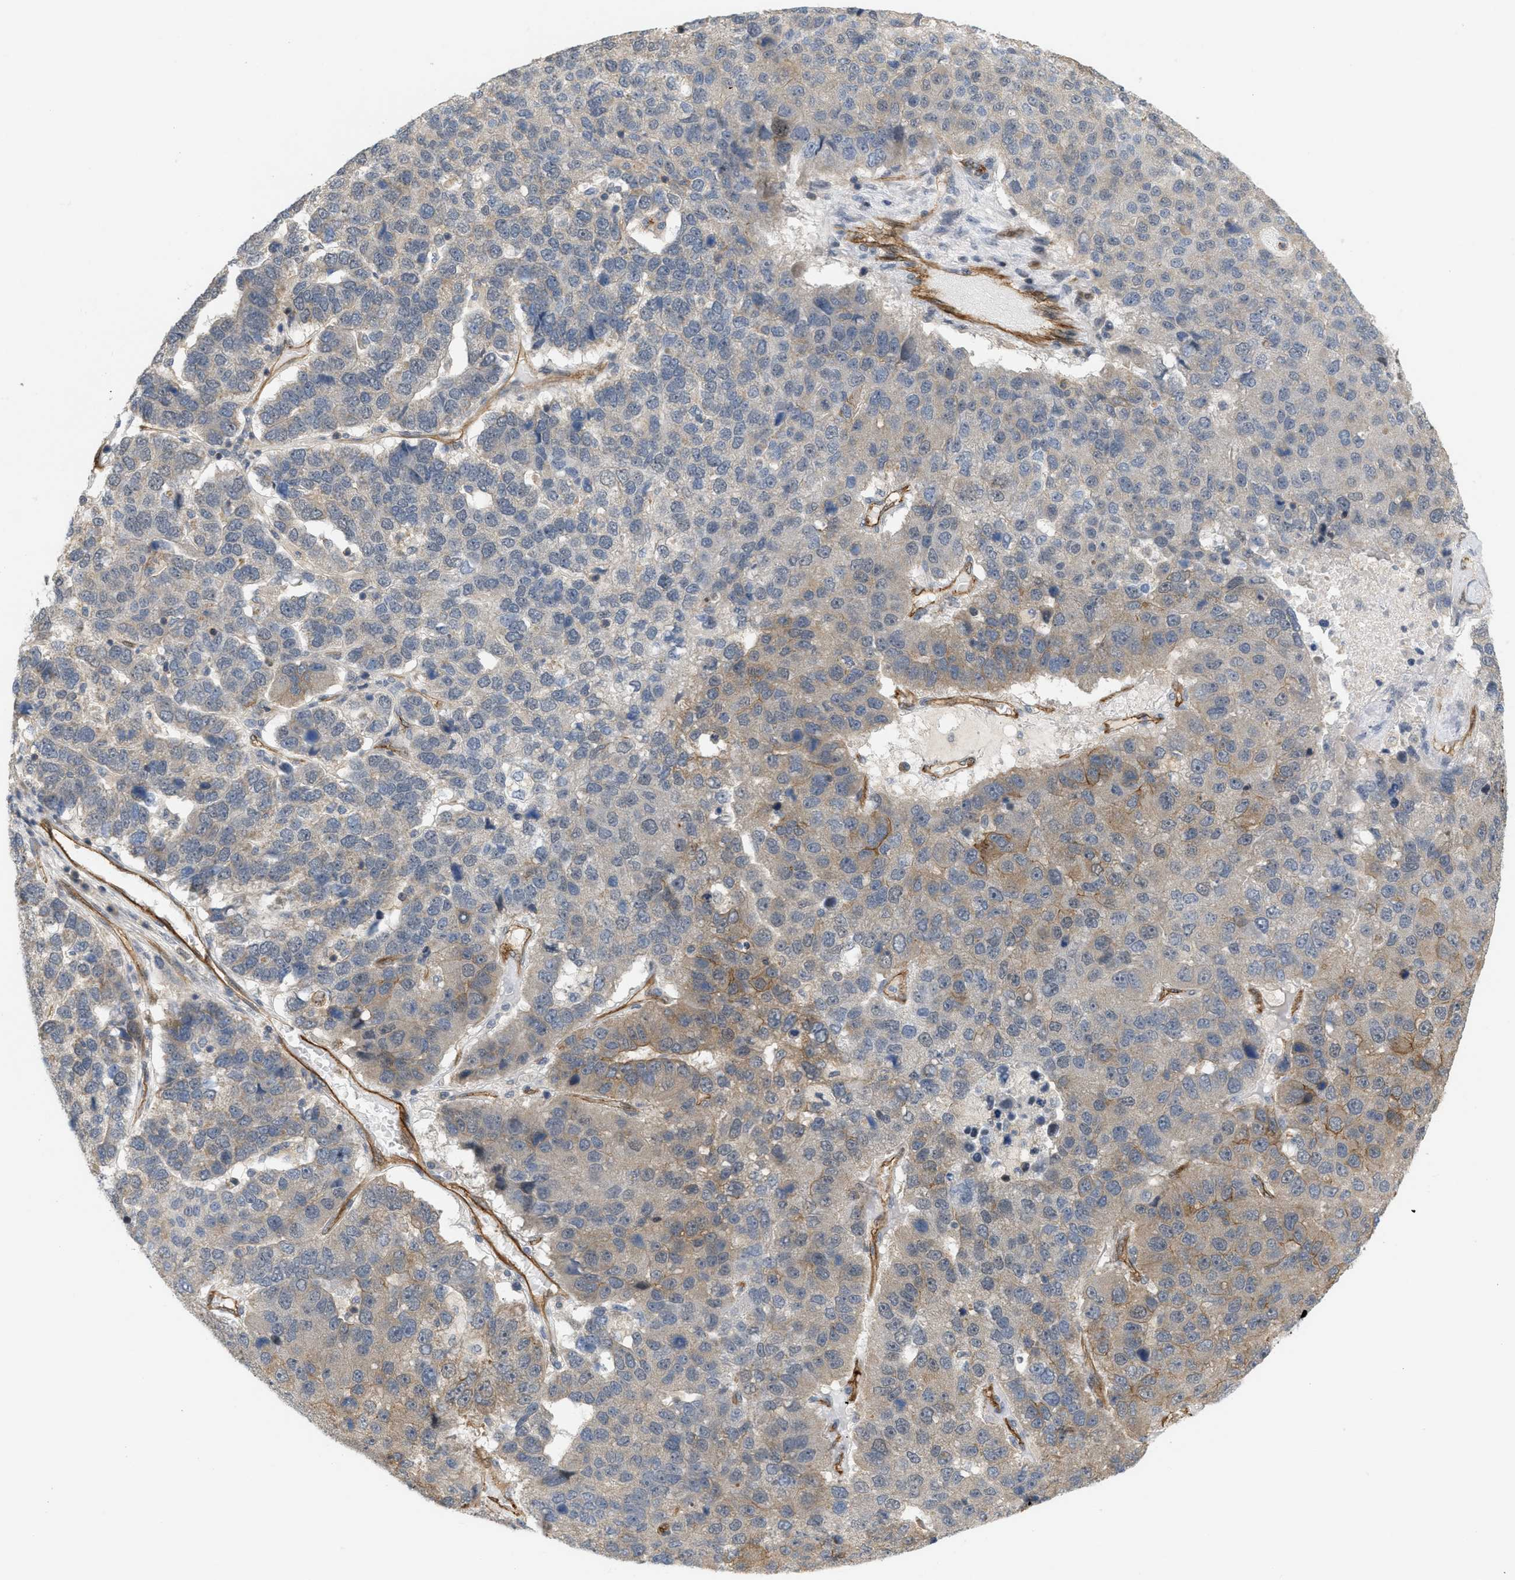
{"staining": {"intensity": "weak", "quantity": "25%-75%", "location": "cytoplasmic/membranous"}, "tissue": "pancreatic cancer", "cell_type": "Tumor cells", "image_type": "cancer", "snomed": [{"axis": "morphology", "description": "Adenocarcinoma, NOS"}, {"axis": "topography", "description": "Pancreas"}], "caption": "A photomicrograph showing weak cytoplasmic/membranous positivity in about 25%-75% of tumor cells in pancreatic adenocarcinoma, as visualized by brown immunohistochemical staining.", "gene": "PALMD", "patient": {"sex": "female", "age": 61}}